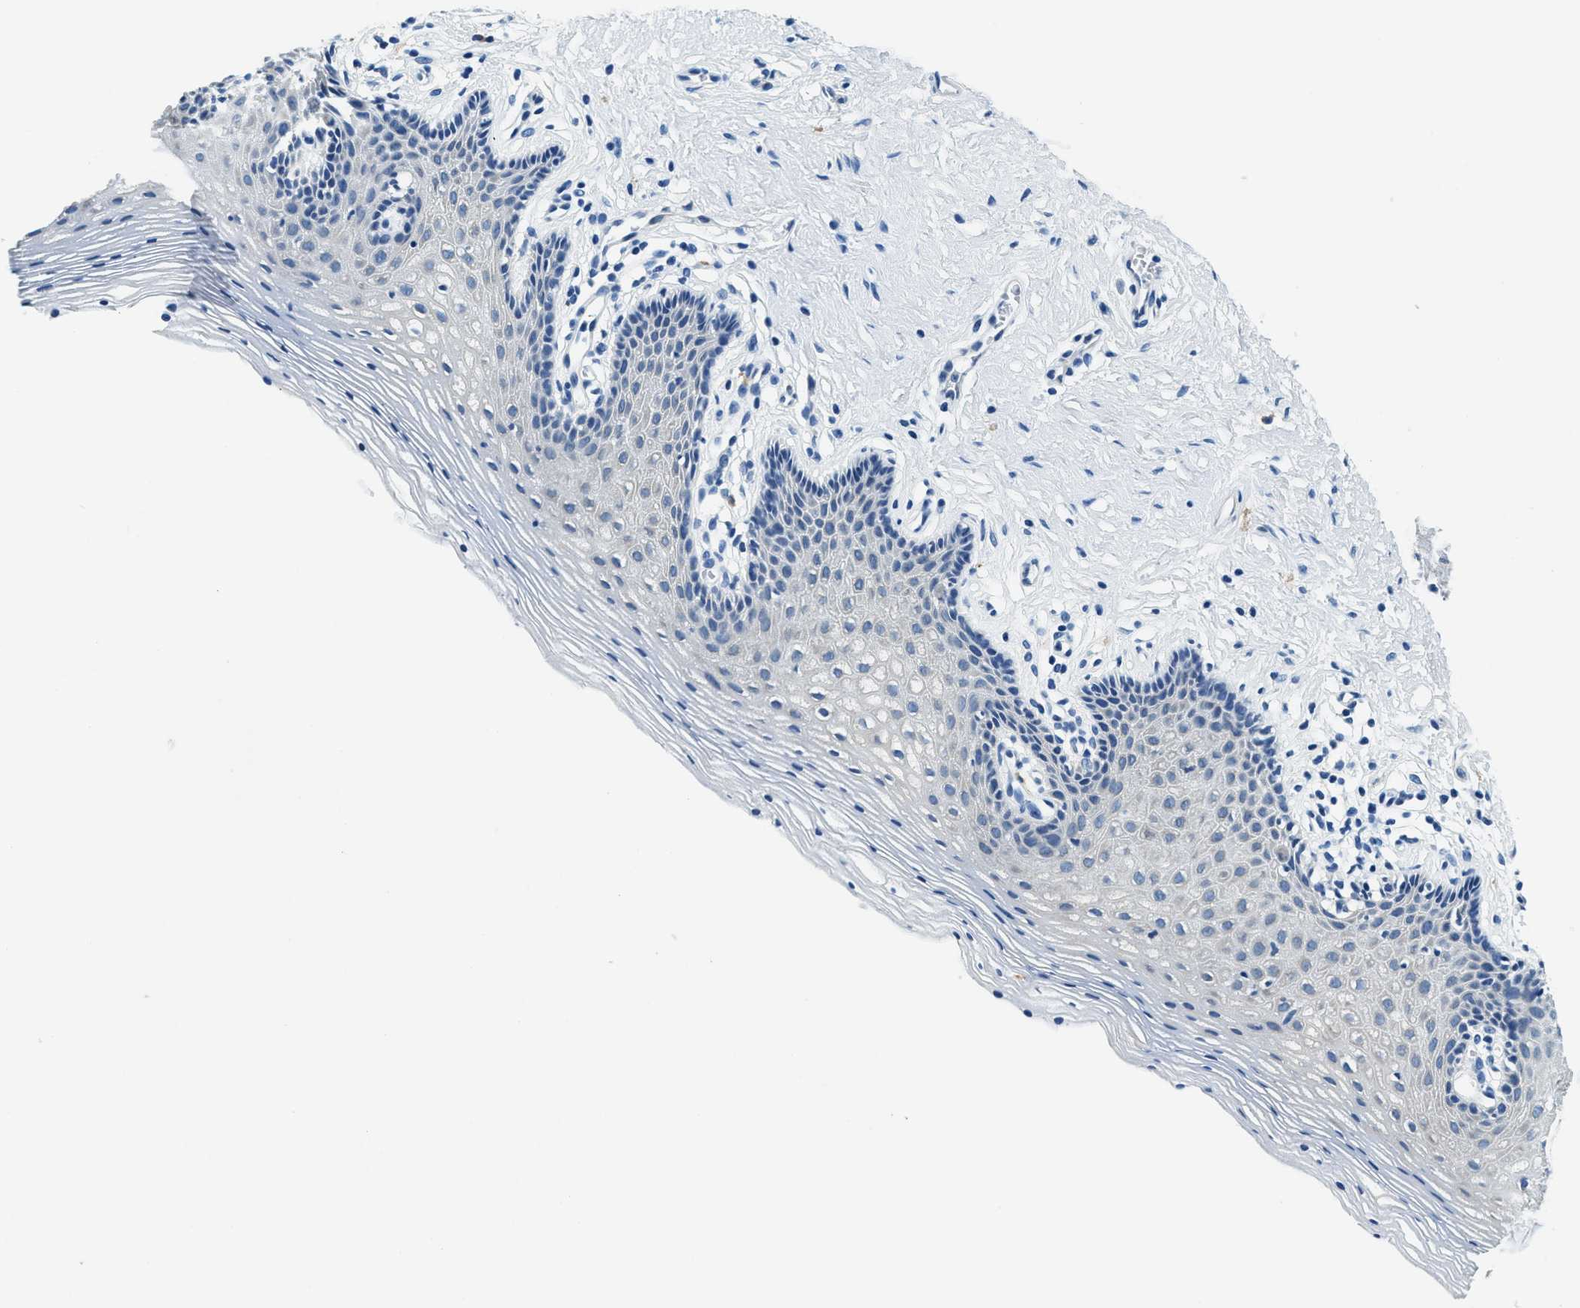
{"staining": {"intensity": "negative", "quantity": "none", "location": "none"}, "tissue": "vagina", "cell_type": "Squamous epithelial cells", "image_type": "normal", "snomed": [{"axis": "morphology", "description": "Normal tissue, NOS"}, {"axis": "topography", "description": "Vagina"}], "caption": "DAB immunohistochemical staining of unremarkable human vagina demonstrates no significant staining in squamous epithelial cells.", "gene": "UBAC2", "patient": {"sex": "female", "age": 32}}